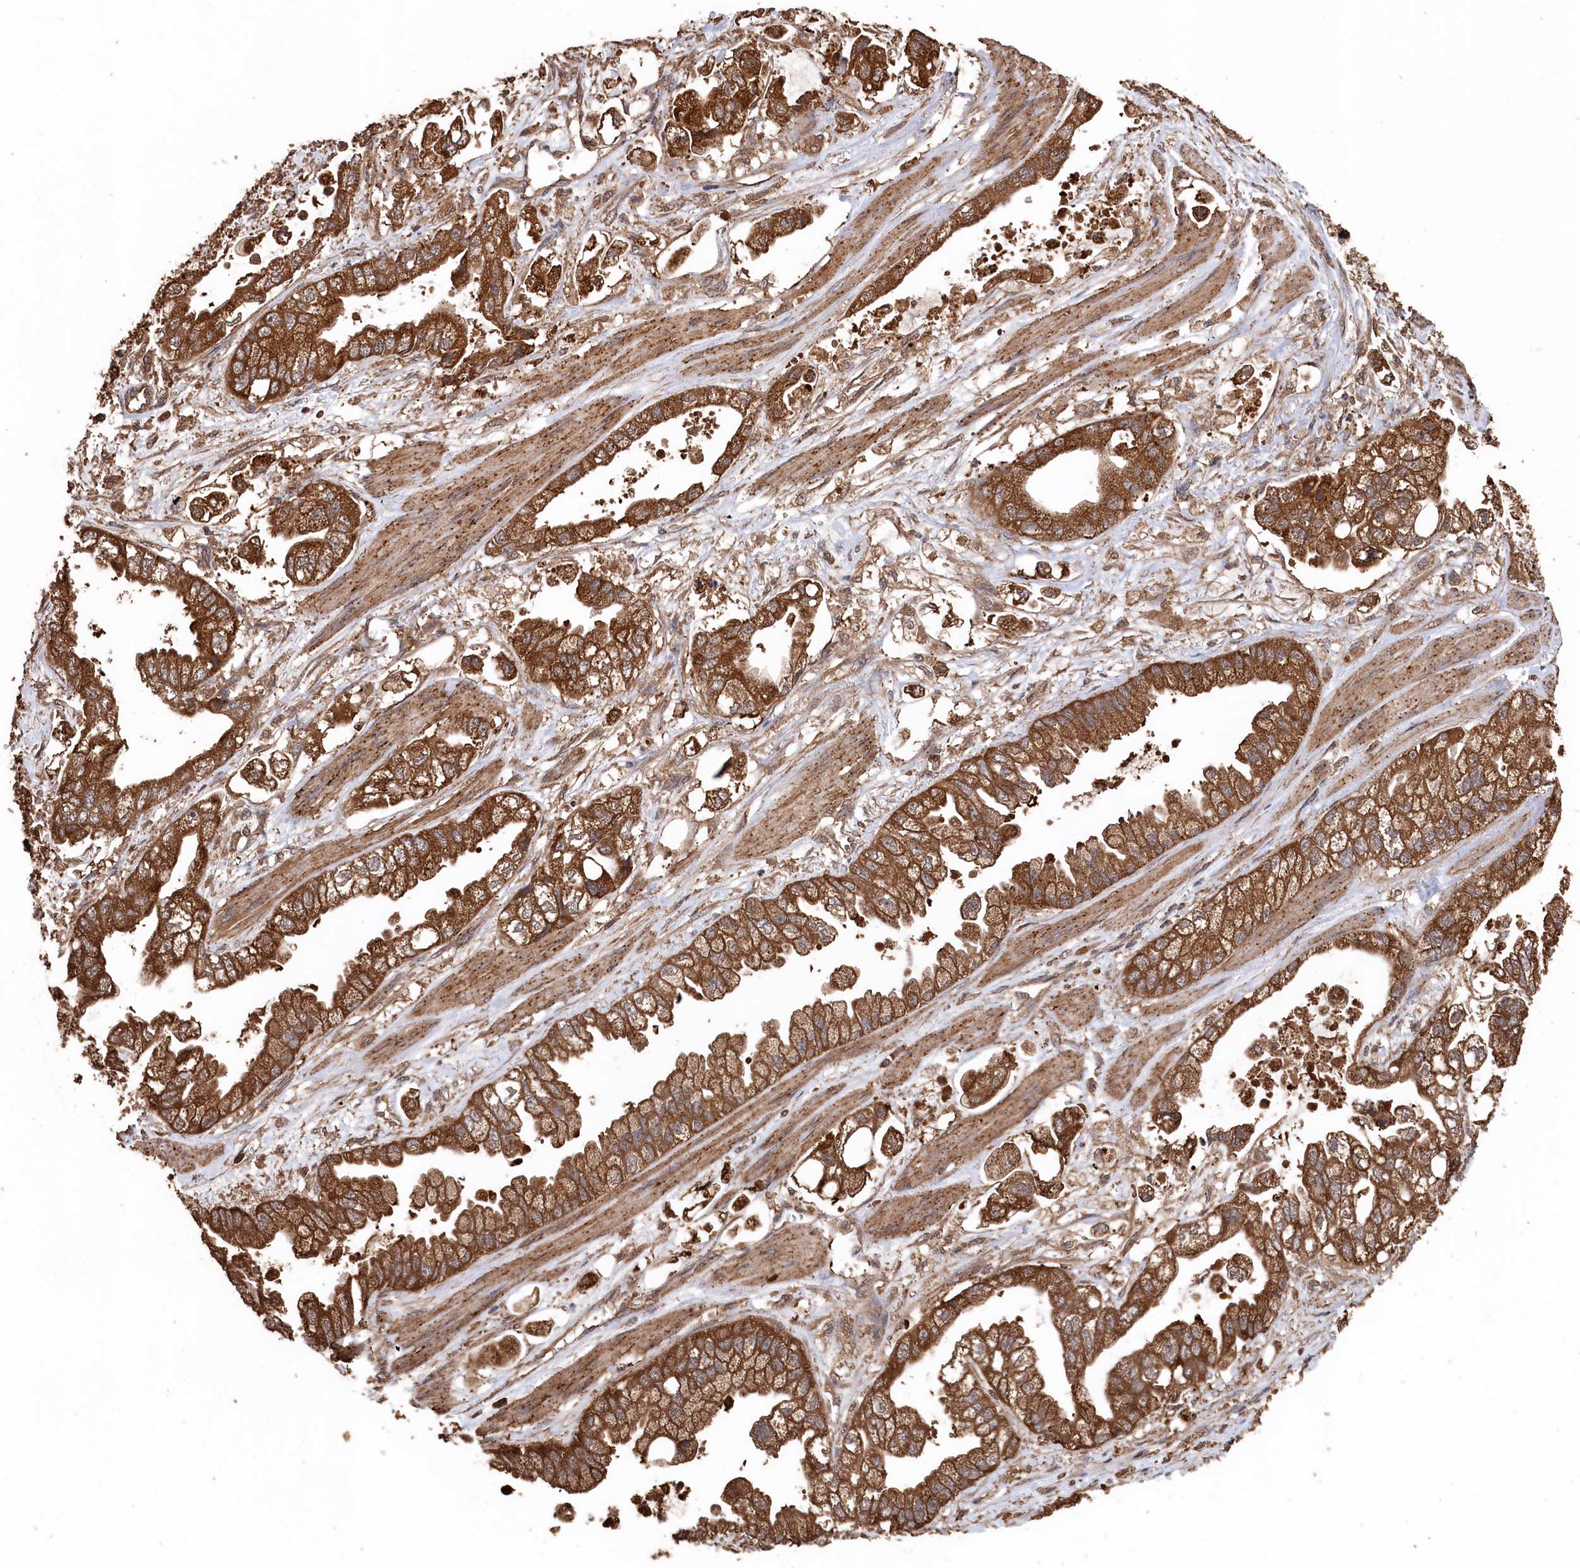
{"staining": {"intensity": "strong", "quantity": ">75%", "location": "cytoplasmic/membranous"}, "tissue": "stomach cancer", "cell_type": "Tumor cells", "image_type": "cancer", "snomed": [{"axis": "morphology", "description": "Adenocarcinoma, NOS"}, {"axis": "topography", "description": "Stomach"}], "caption": "Immunohistochemical staining of stomach adenocarcinoma reveals high levels of strong cytoplasmic/membranous positivity in approximately >75% of tumor cells.", "gene": "SNX33", "patient": {"sex": "male", "age": 62}}